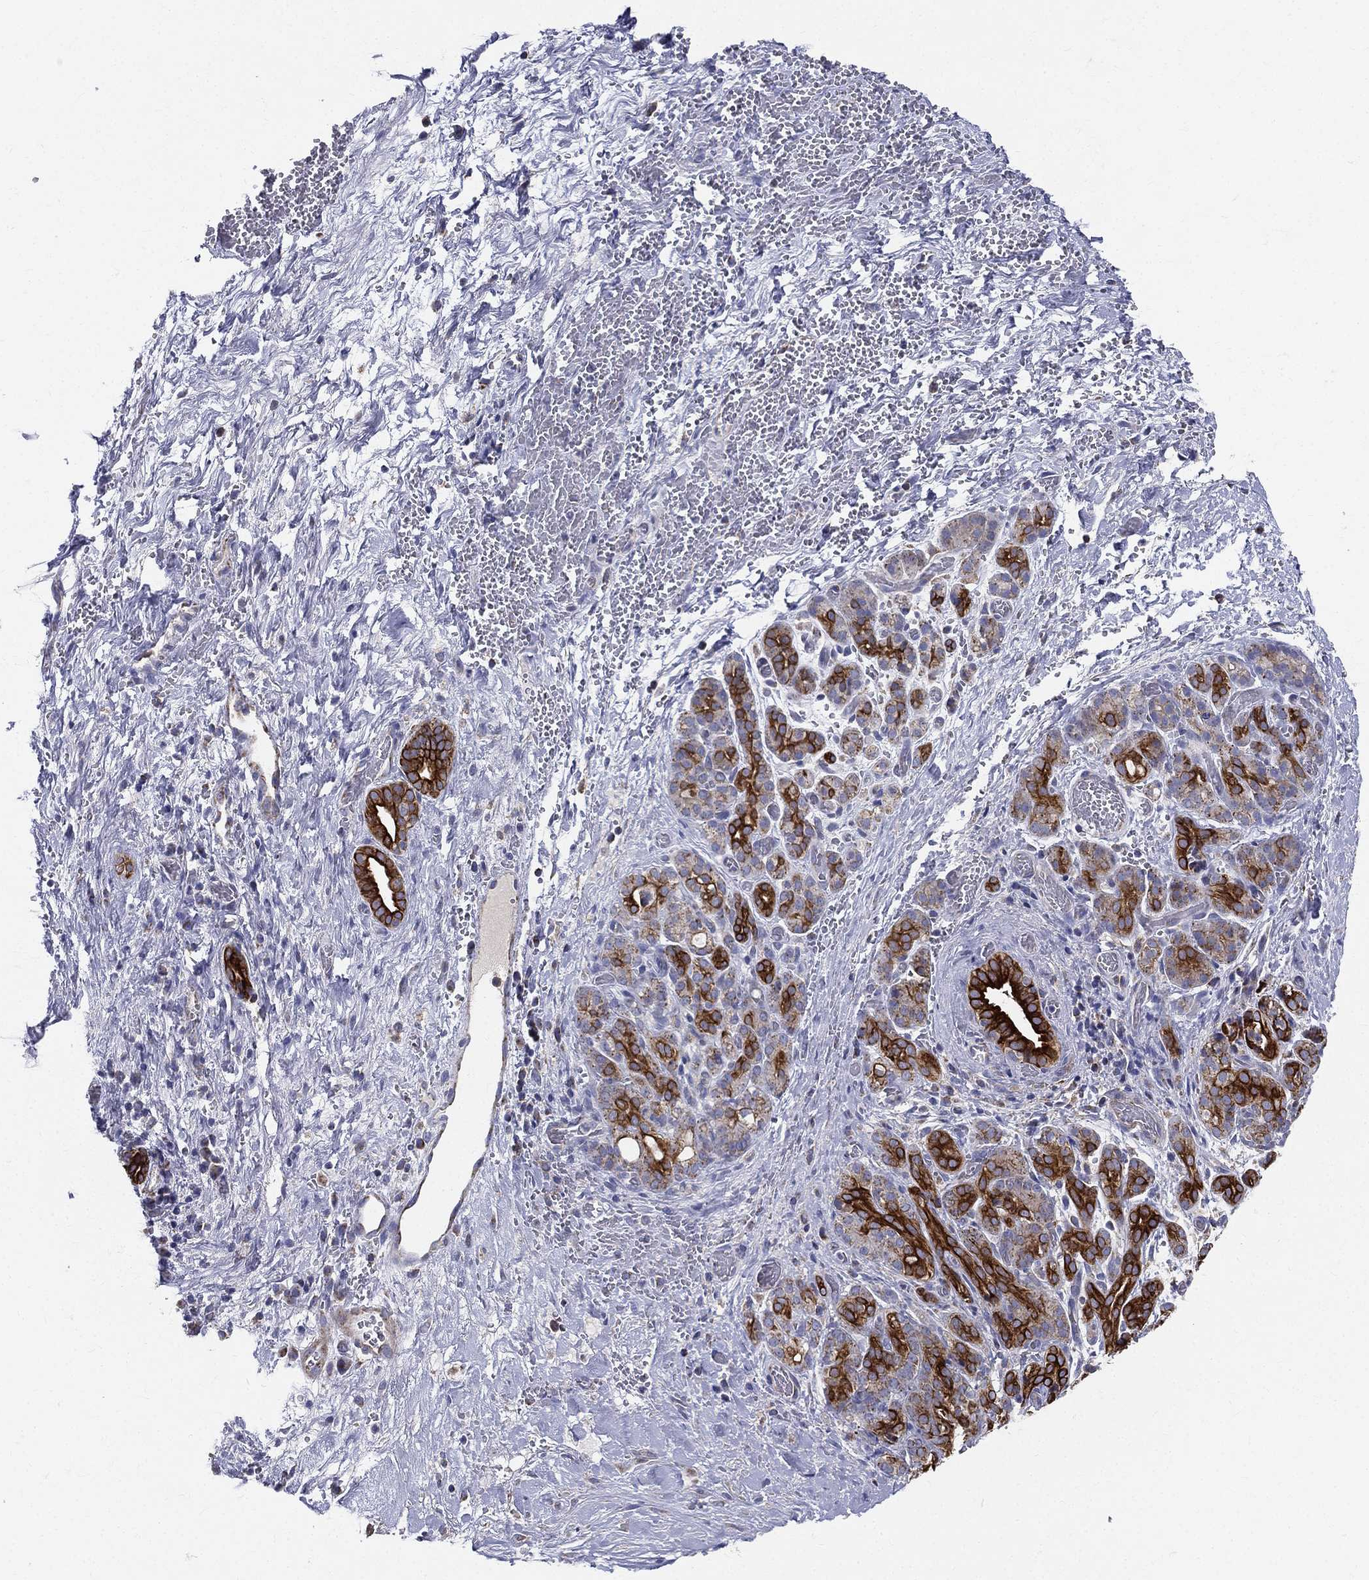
{"staining": {"intensity": "strong", "quantity": "25%-75%", "location": "cytoplasmic/membranous"}, "tissue": "pancreatic cancer", "cell_type": "Tumor cells", "image_type": "cancer", "snomed": [{"axis": "morphology", "description": "Adenocarcinoma, NOS"}, {"axis": "topography", "description": "Pancreas"}], "caption": "Immunohistochemistry (IHC) histopathology image of neoplastic tissue: adenocarcinoma (pancreatic) stained using IHC reveals high levels of strong protein expression localized specifically in the cytoplasmic/membranous of tumor cells, appearing as a cytoplasmic/membranous brown color.", "gene": "PWWP3A", "patient": {"sex": "male", "age": 44}}